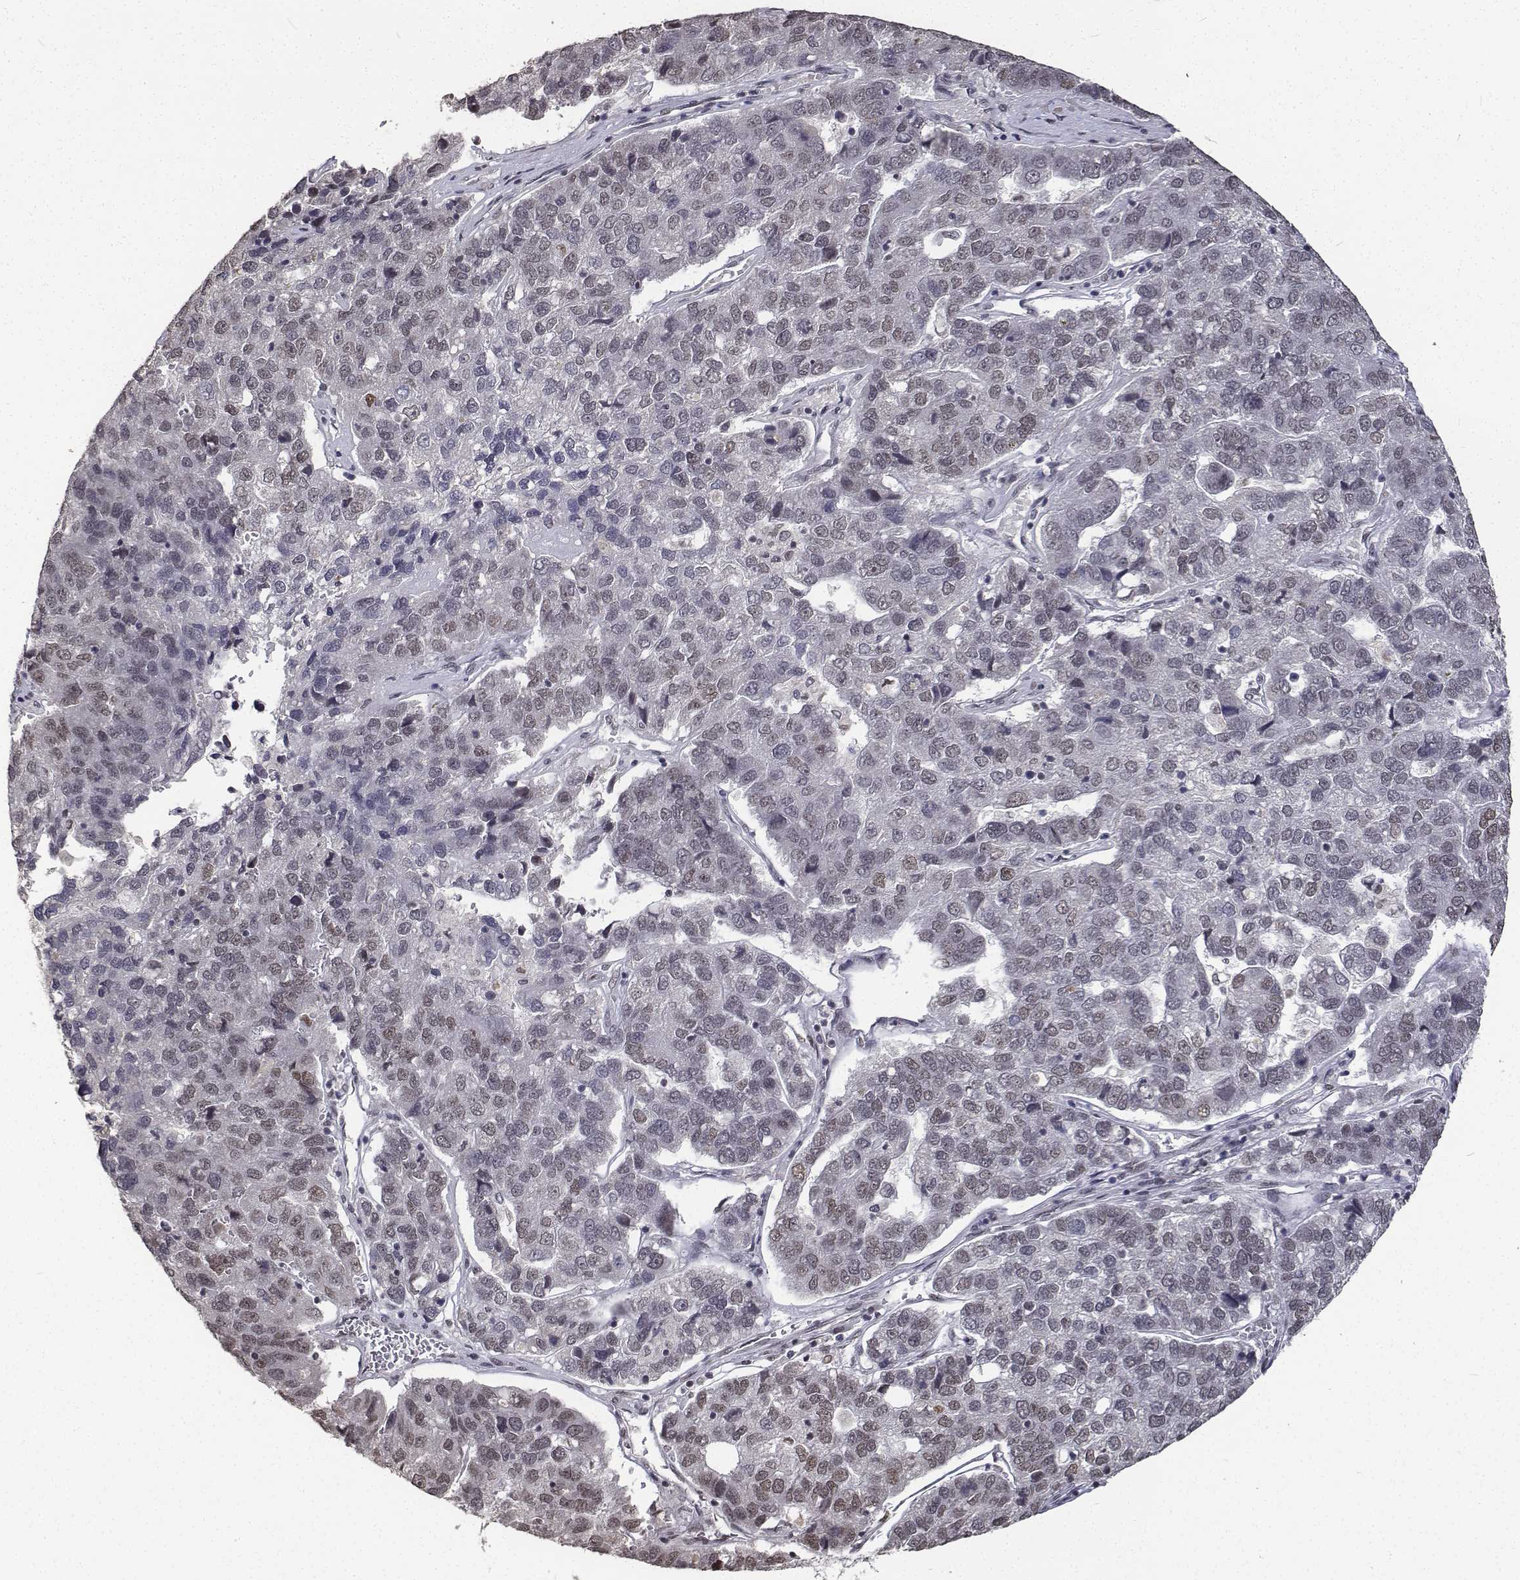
{"staining": {"intensity": "weak", "quantity": "<25%", "location": "nuclear"}, "tissue": "pancreatic cancer", "cell_type": "Tumor cells", "image_type": "cancer", "snomed": [{"axis": "morphology", "description": "Adenocarcinoma, NOS"}, {"axis": "topography", "description": "Pancreas"}], "caption": "Pancreatic cancer was stained to show a protein in brown. There is no significant staining in tumor cells.", "gene": "ATRX", "patient": {"sex": "female", "age": 61}}